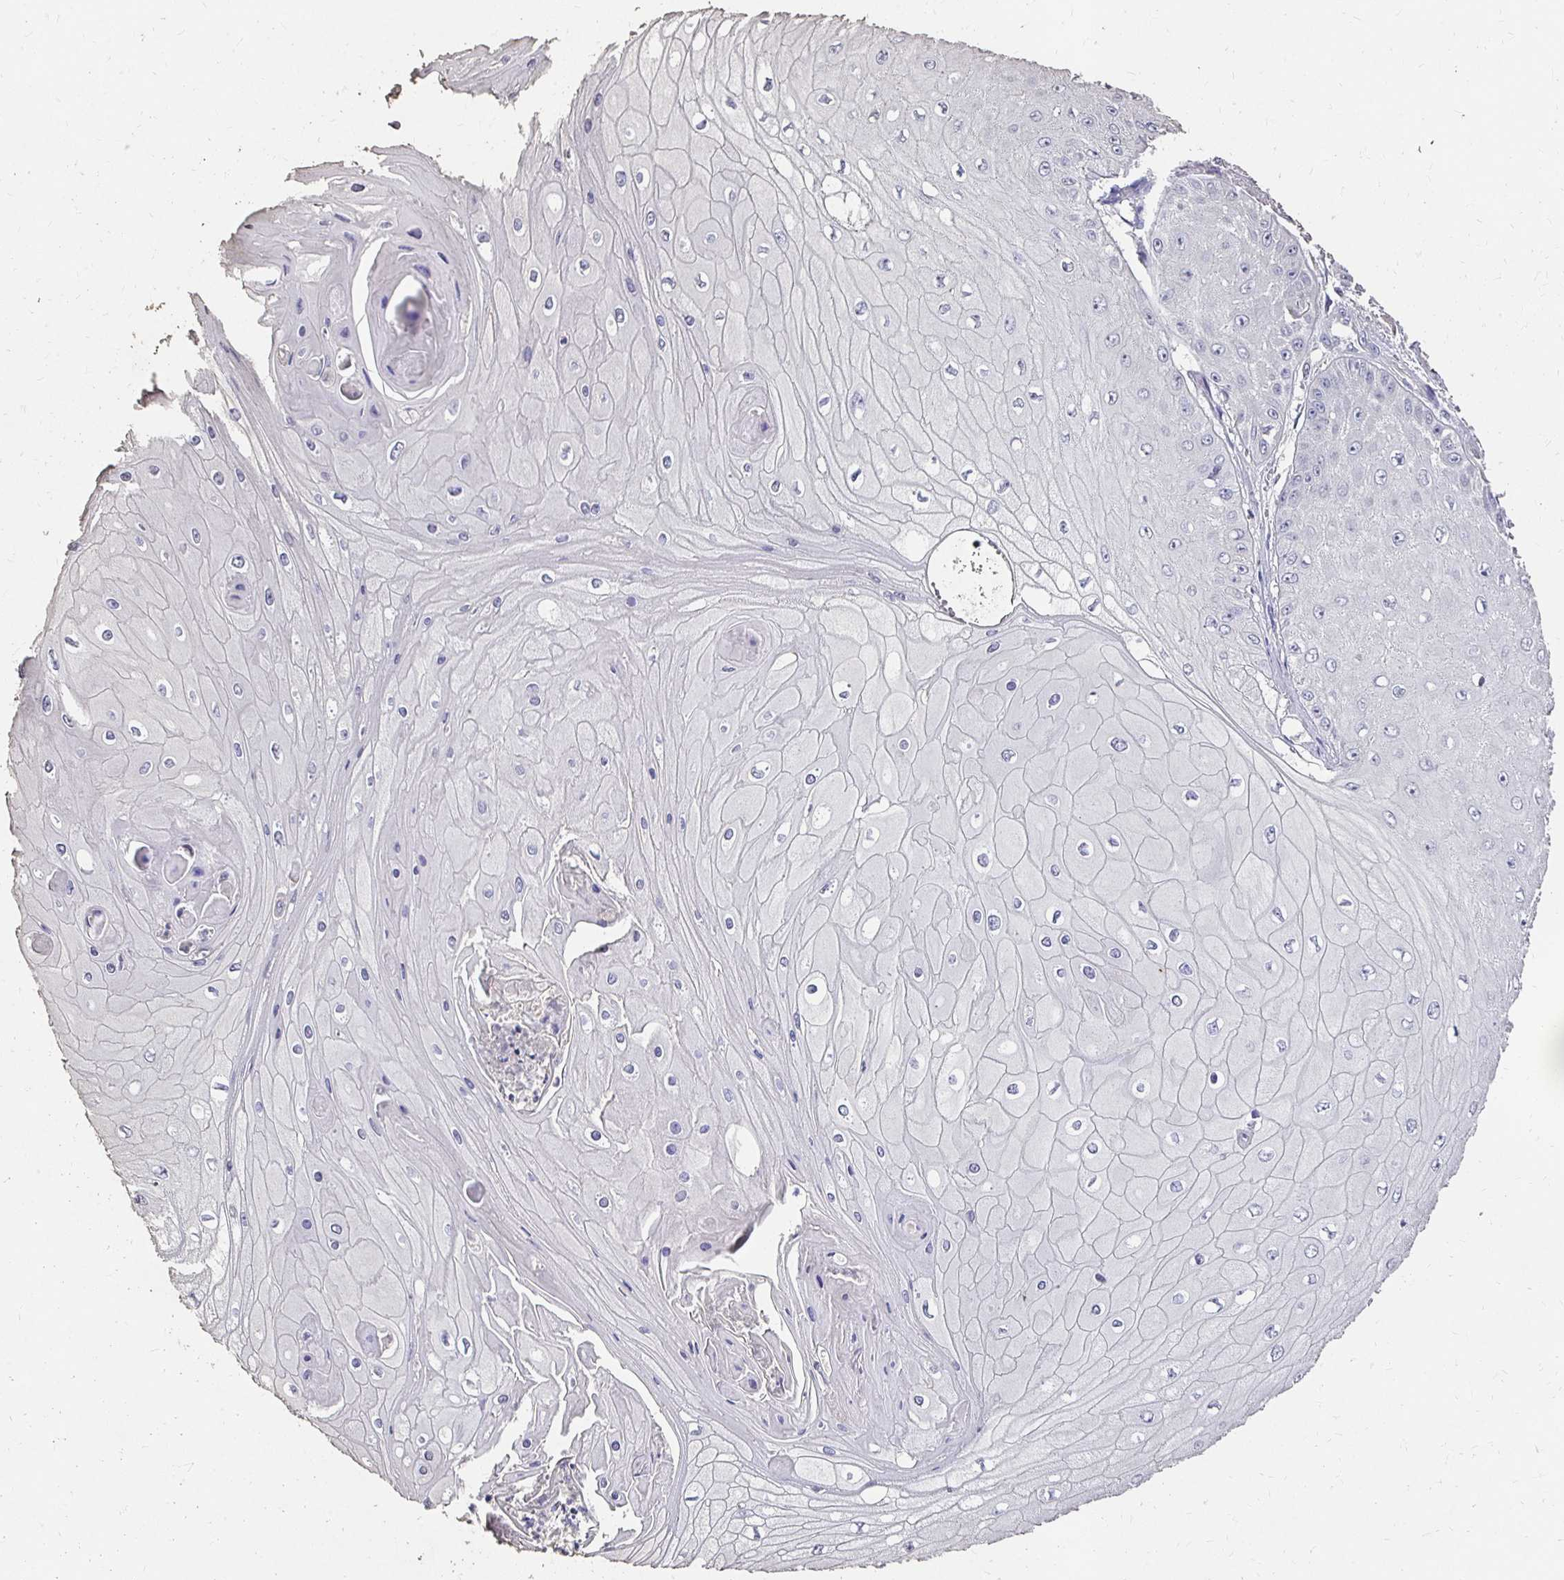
{"staining": {"intensity": "negative", "quantity": "none", "location": "none"}, "tissue": "skin cancer", "cell_type": "Tumor cells", "image_type": "cancer", "snomed": [{"axis": "morphology", "description": "Squamous cell carcinoma, NOS"}, {"axis": "topography", "description": "Skin"}], "caption": "The IHC micrograph has no significant positivity in tumor cells of squamous cell carcinoma (skin) tissue.", "gene": "UGT1A6", "patient": {"sex": "male", "age": 70}}